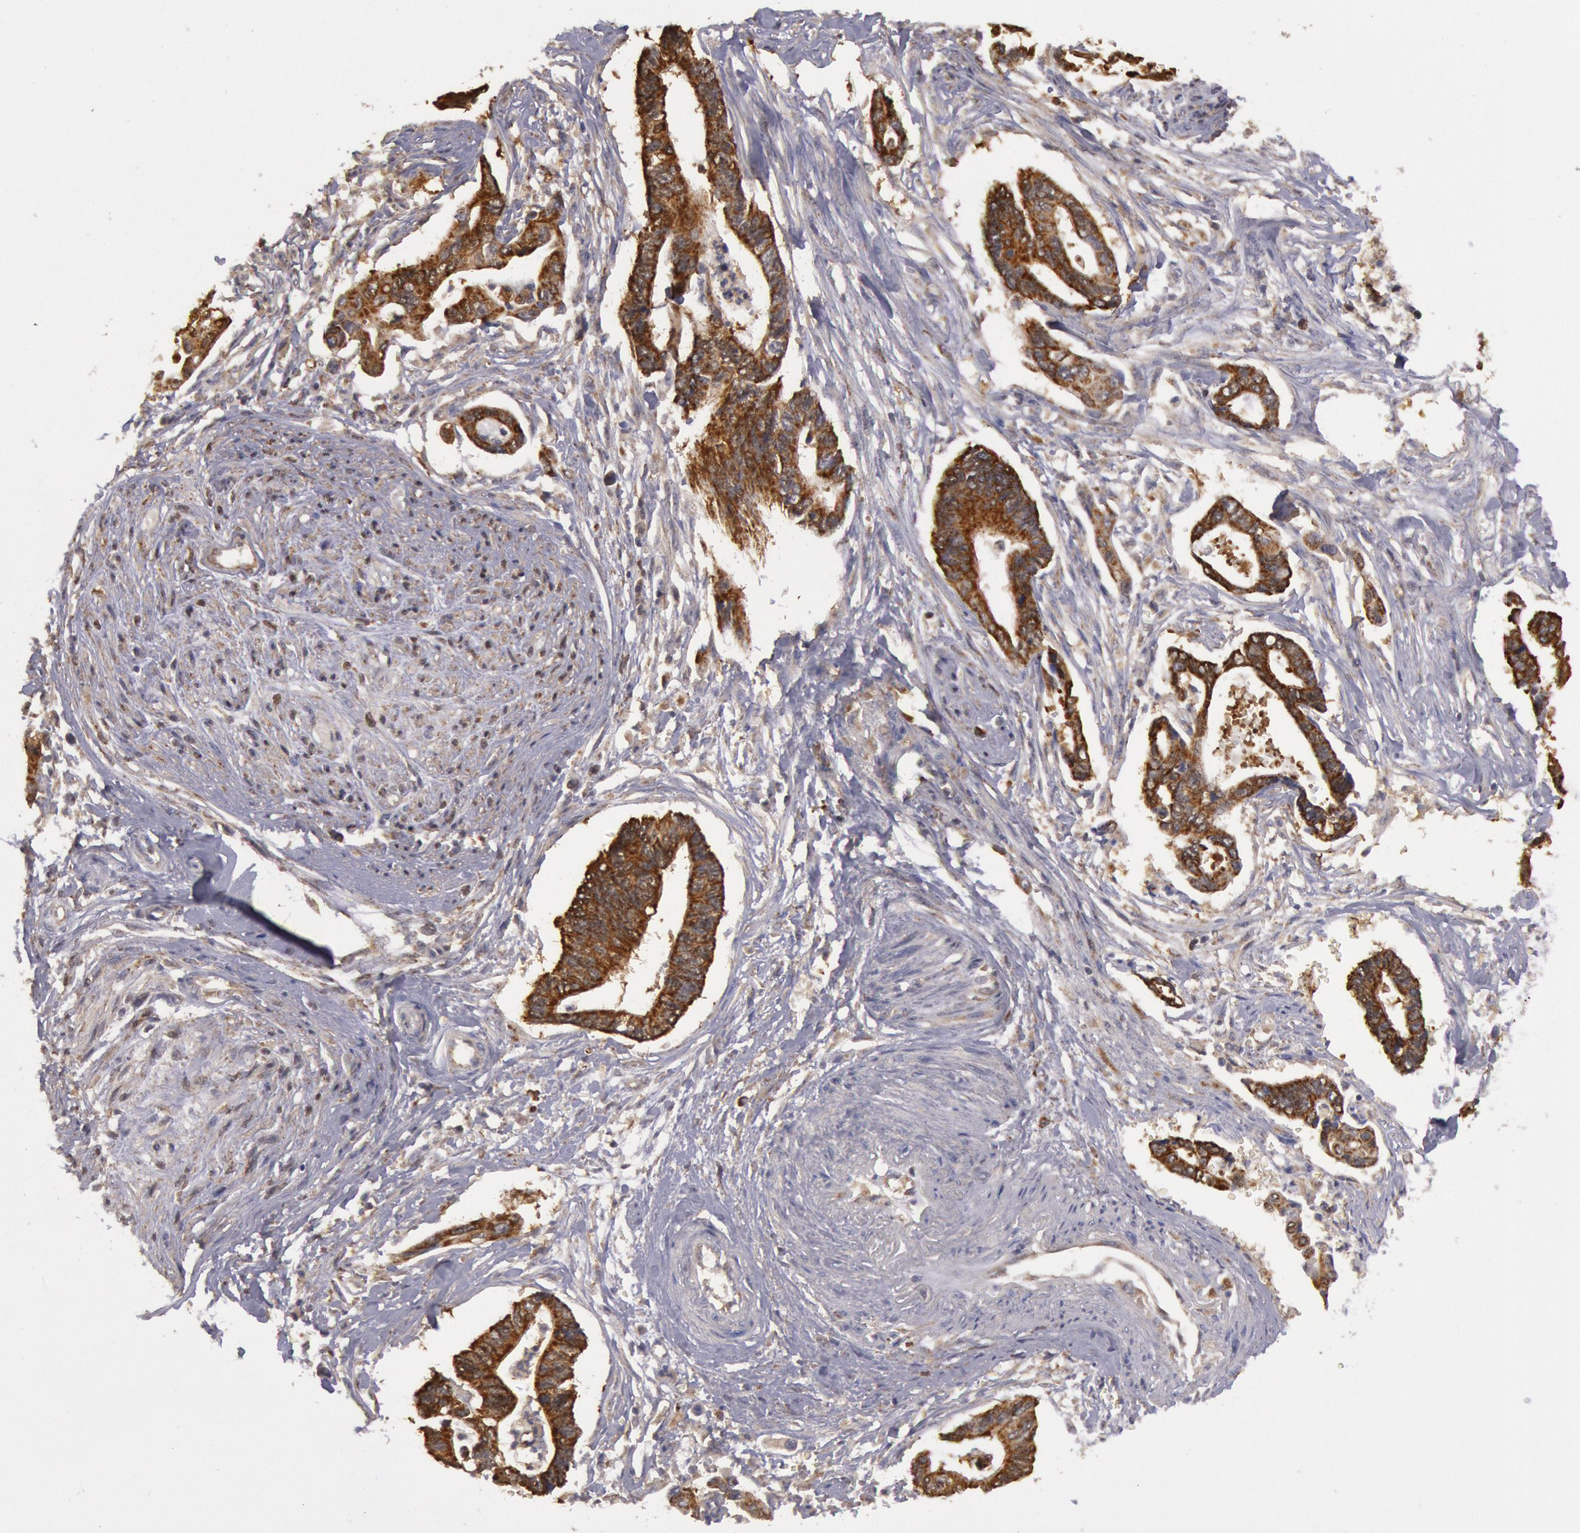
{"staining": {"intensity": "strong", "quantity": ">75%", "location": "cytoplasmic/membranous"}, "tissue": "pancreatic cancer", "cell_type": "Tumor cells", "image_type": "cancer", "snomed": [{"axis": "morphology", "description": "Adenocarcinoma, NOS"}, {"axis": "topography", "description": "Pancreas"}], "caption": "Pancreatic adenocarcinoma stained for a protein shows strong cytoplasmic/membranous positivity in tumor cells. (DAB IHC, brown staining for protein, blue staining for nuclei).", "gene": "MPST", "patient": {"sex": "female", "age": 70}}